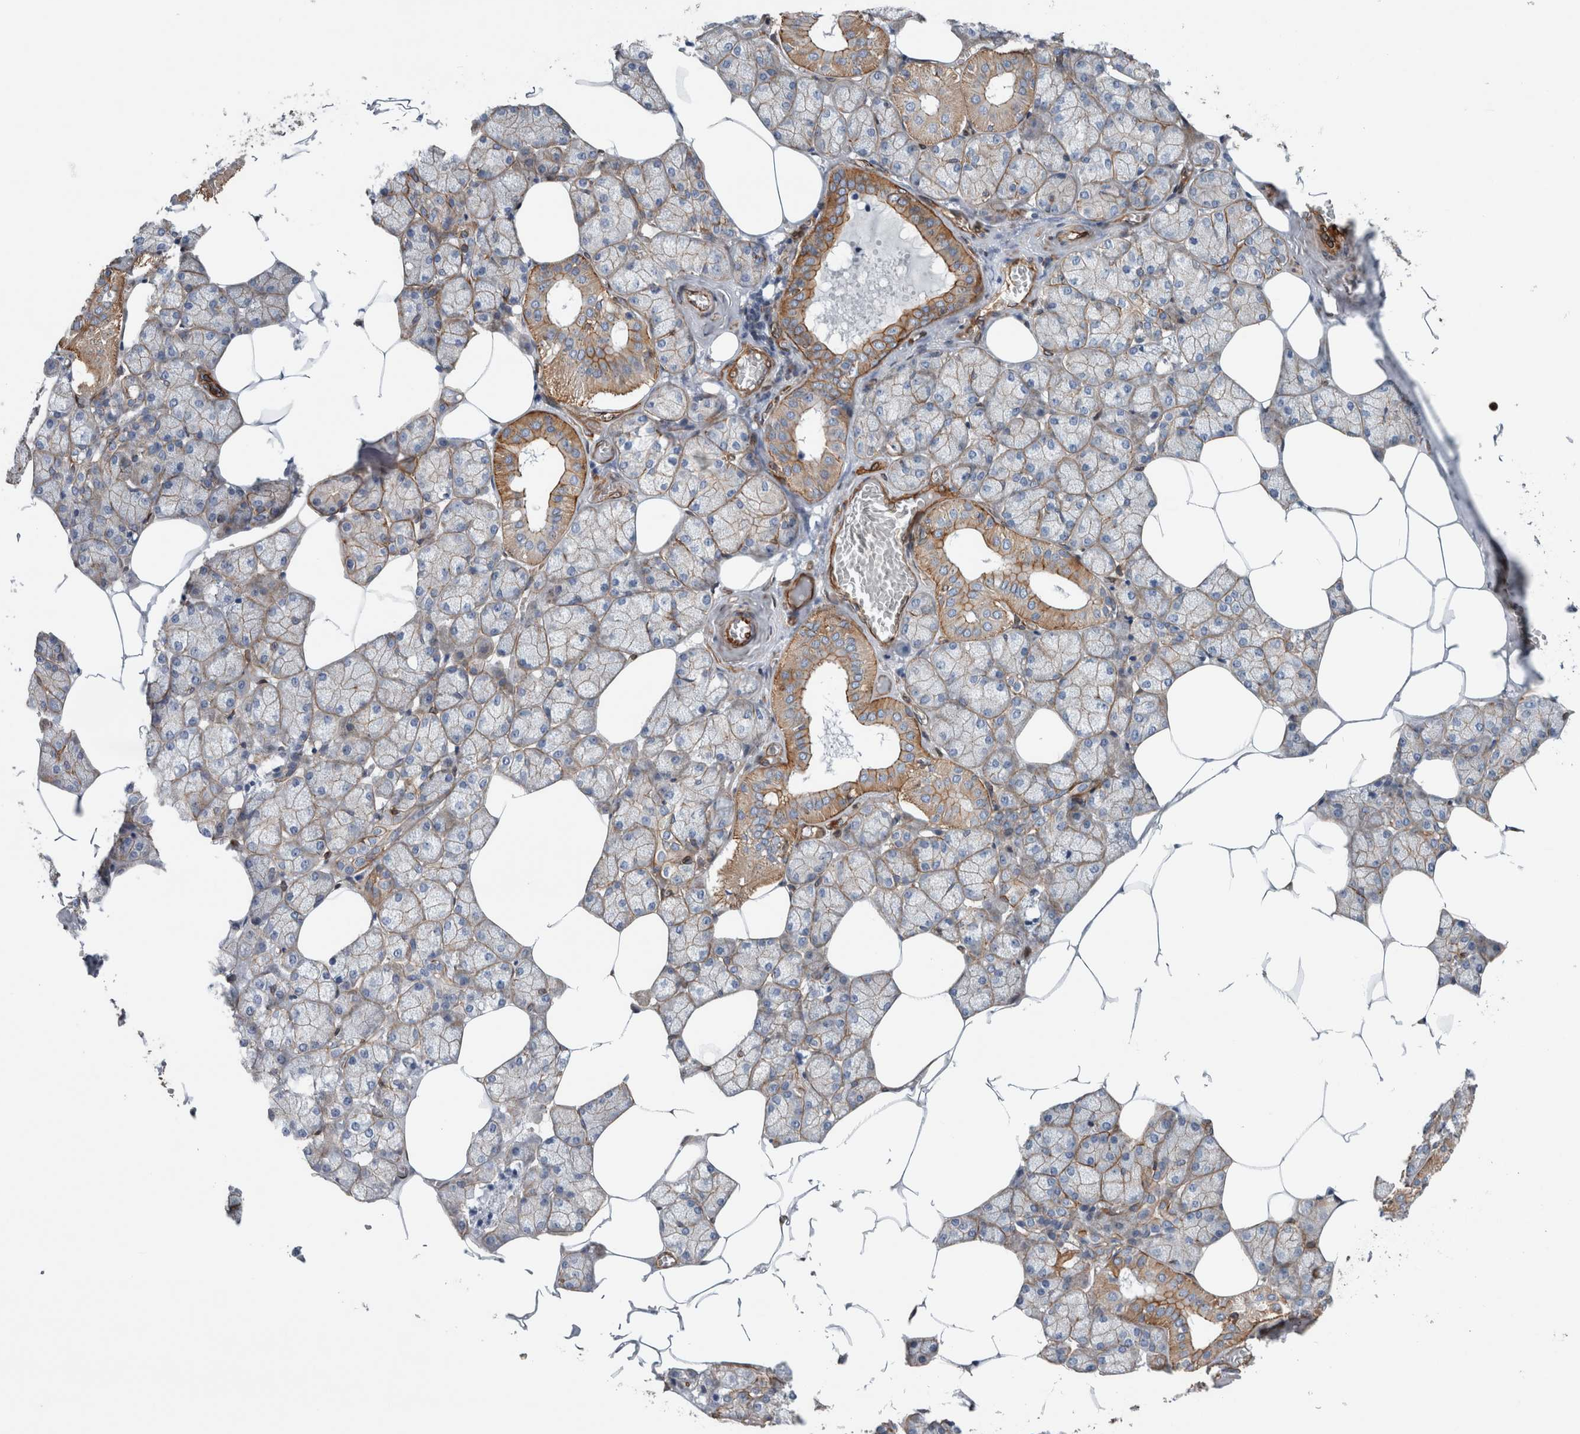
{"staining": {"intensity": "moderate", "quantity": "25%-75%", "location": "cytoplasmic/membranous"}, "tissue": "salivary gland", "cell_type": "Glandular cells", "image_type": "normal", "snomed": [{"axis": "morphology", "description": "Normal tissue, NOS"}, {"axis": "topography", "description": "Salivary gland"}], "caption": "An immunohistochemistry (IHC) image of unremarkable tissue is shown. Protein staining in brown labels moderate cytoplasmic/membranous positivity in salivary gland within glandular cells. (Stains: DAB (3,3'-diaminobenzidine) in brown, nuclei in blue, Microscopy: brightfield microscopy at high magnification).", "gene": "PLEC", "patient": {"sex": "male", "age": 62}}